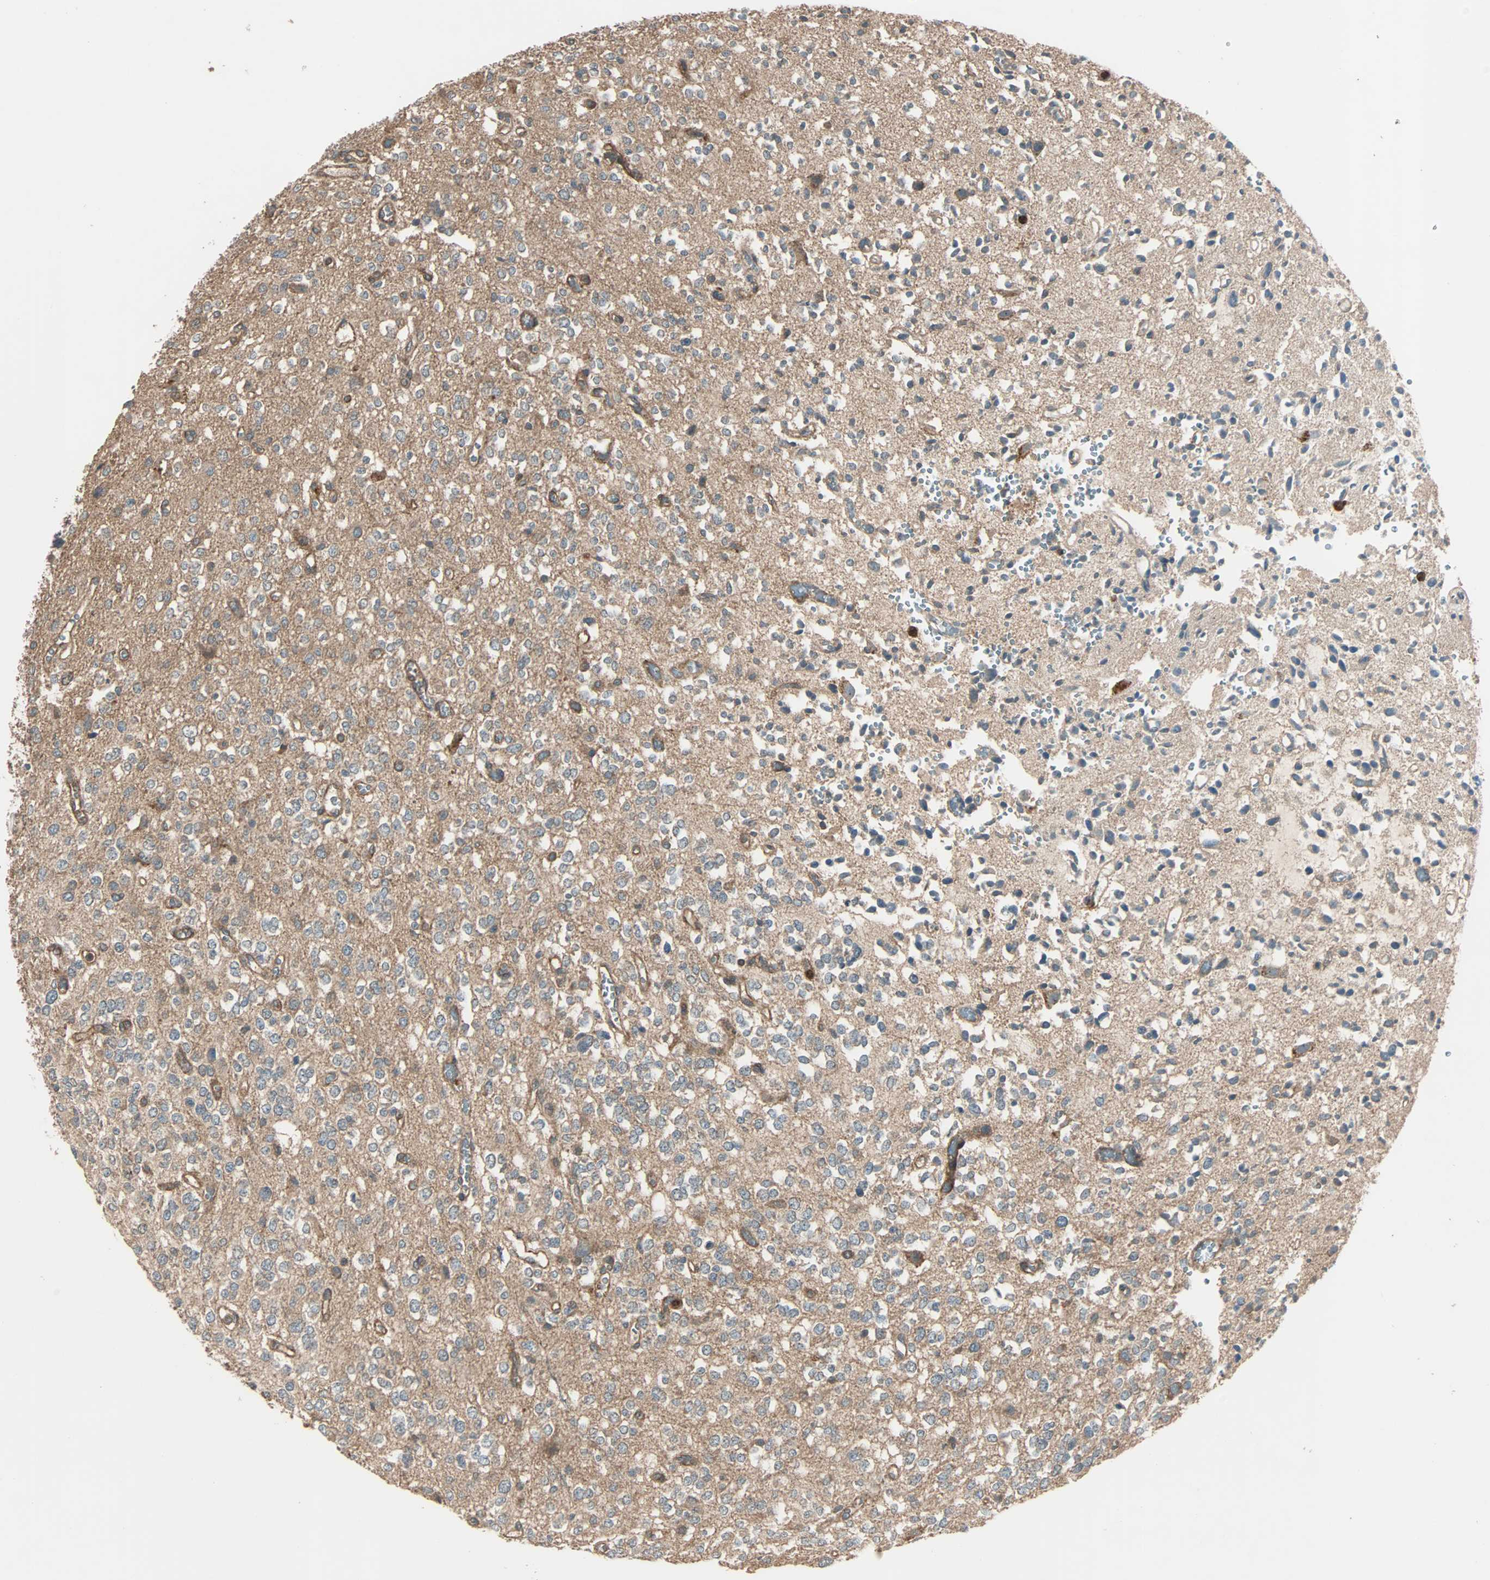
{"staining": {"intensity": "moderate", "quantity": ">75%", "location": "cytoplasmic/membranous"}, "tissue": "glioma", "cell_type": "Tumor cells", "image_type": "cancer", "snomed": [{"axis": "morphology", "description": "Glioma, malignant, Low grade"}, {"axis": "topography", "description": "Brain"}], "caption": "Approximately >75% of tumor cells in malignant glioma (low-grade) display moderate cytoplasmic/membranous protein staining as visualized by brown immunohistochemical staining.", "gene": "GCK", "patient": {"sex": "male", "age": 38}}